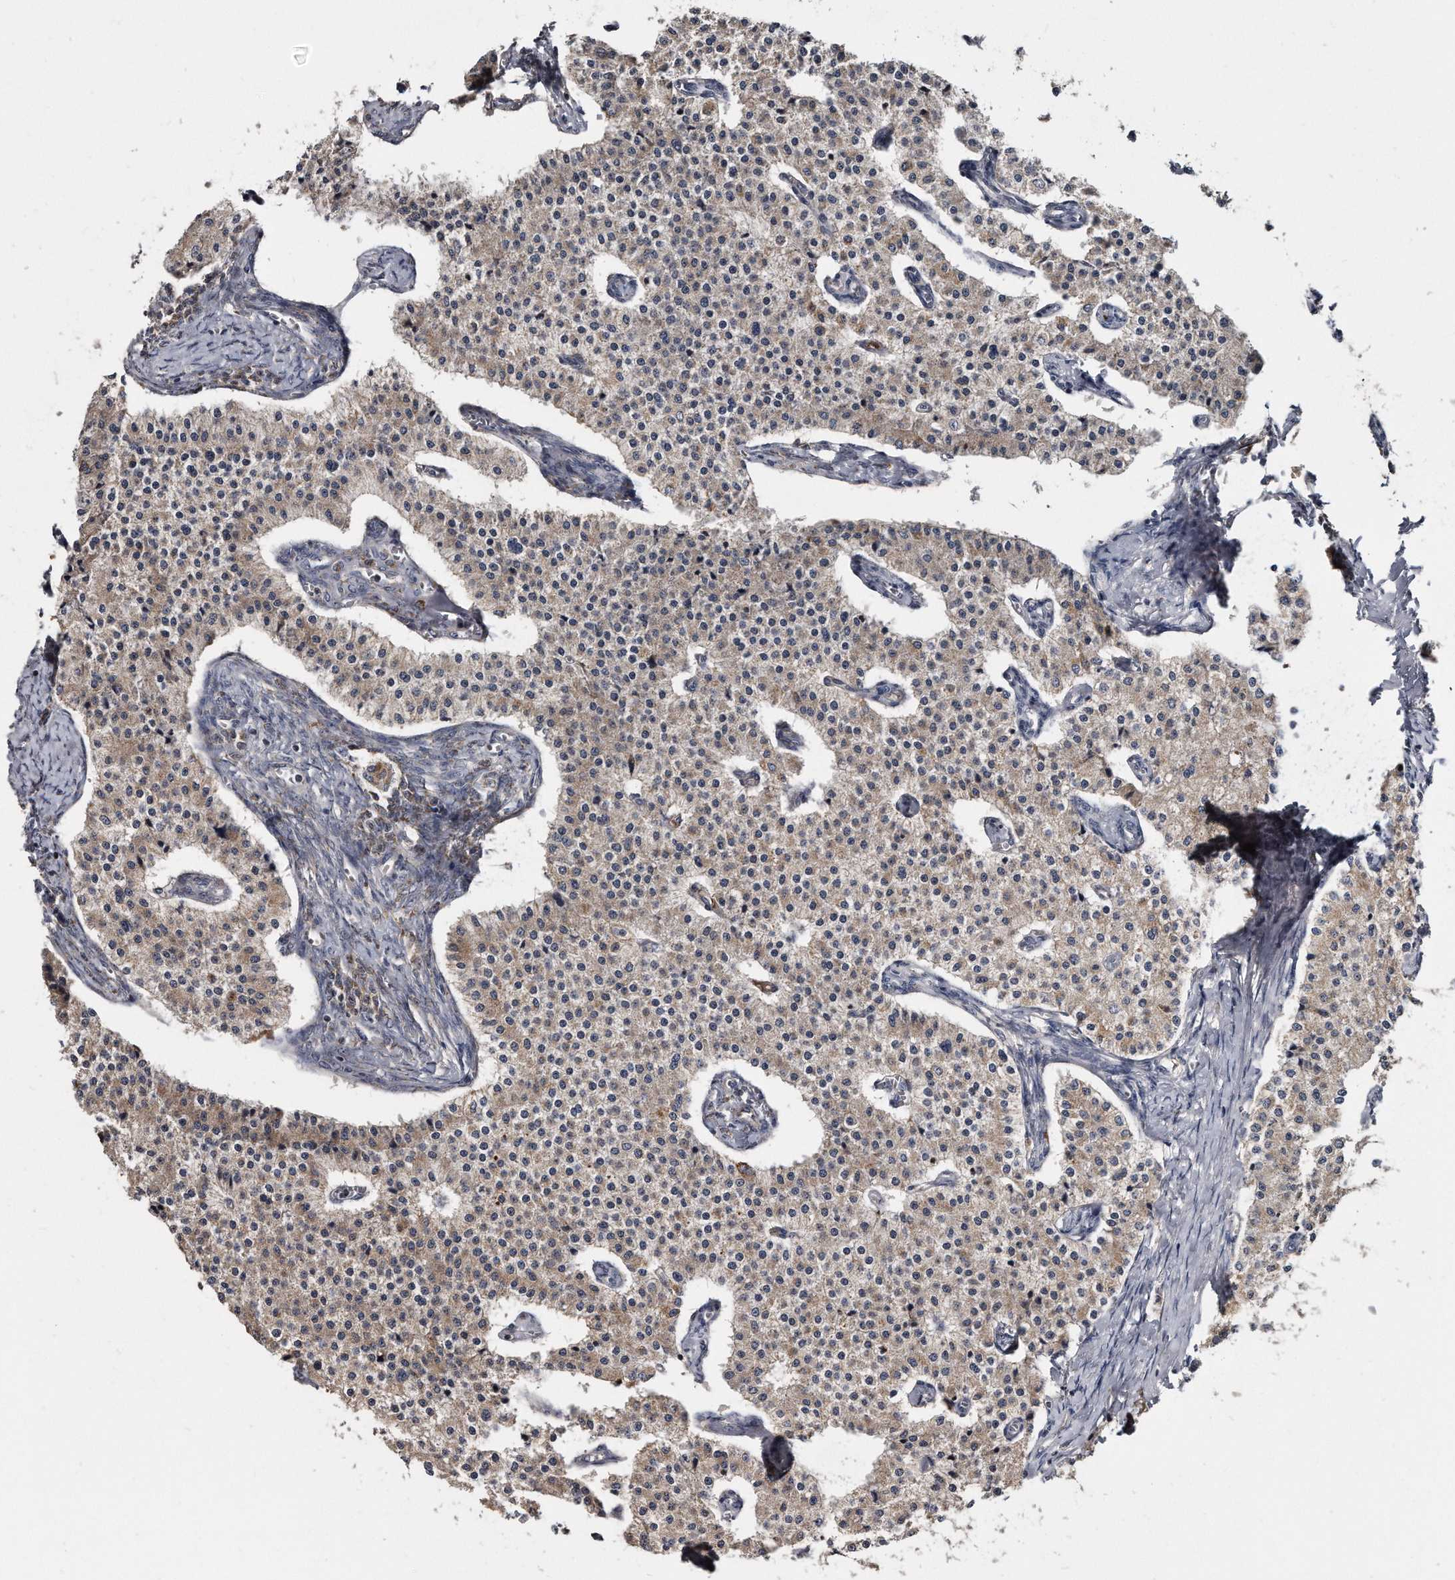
{"staining": {"intensity": "weak", "quantity": "25%-75%", "location": "cytoplasmic/membranous"}, "tissue": "carcinoid", "cell_type": "Tumor cells", "image_type": "cancer", "snomed": [{"axis": "morphology", "description": "Carcinoid, malignant, NOS"}, {"axis": "topography", "description": "Colon"}], "caption": "Carcinoid (malignant) tissue exhibits weak cytoplasmic/membranous positivity in approximately 25%-75% of tumor cells", "gene": "FAM136A", "patient": {"sex": "female", "age": 52}}